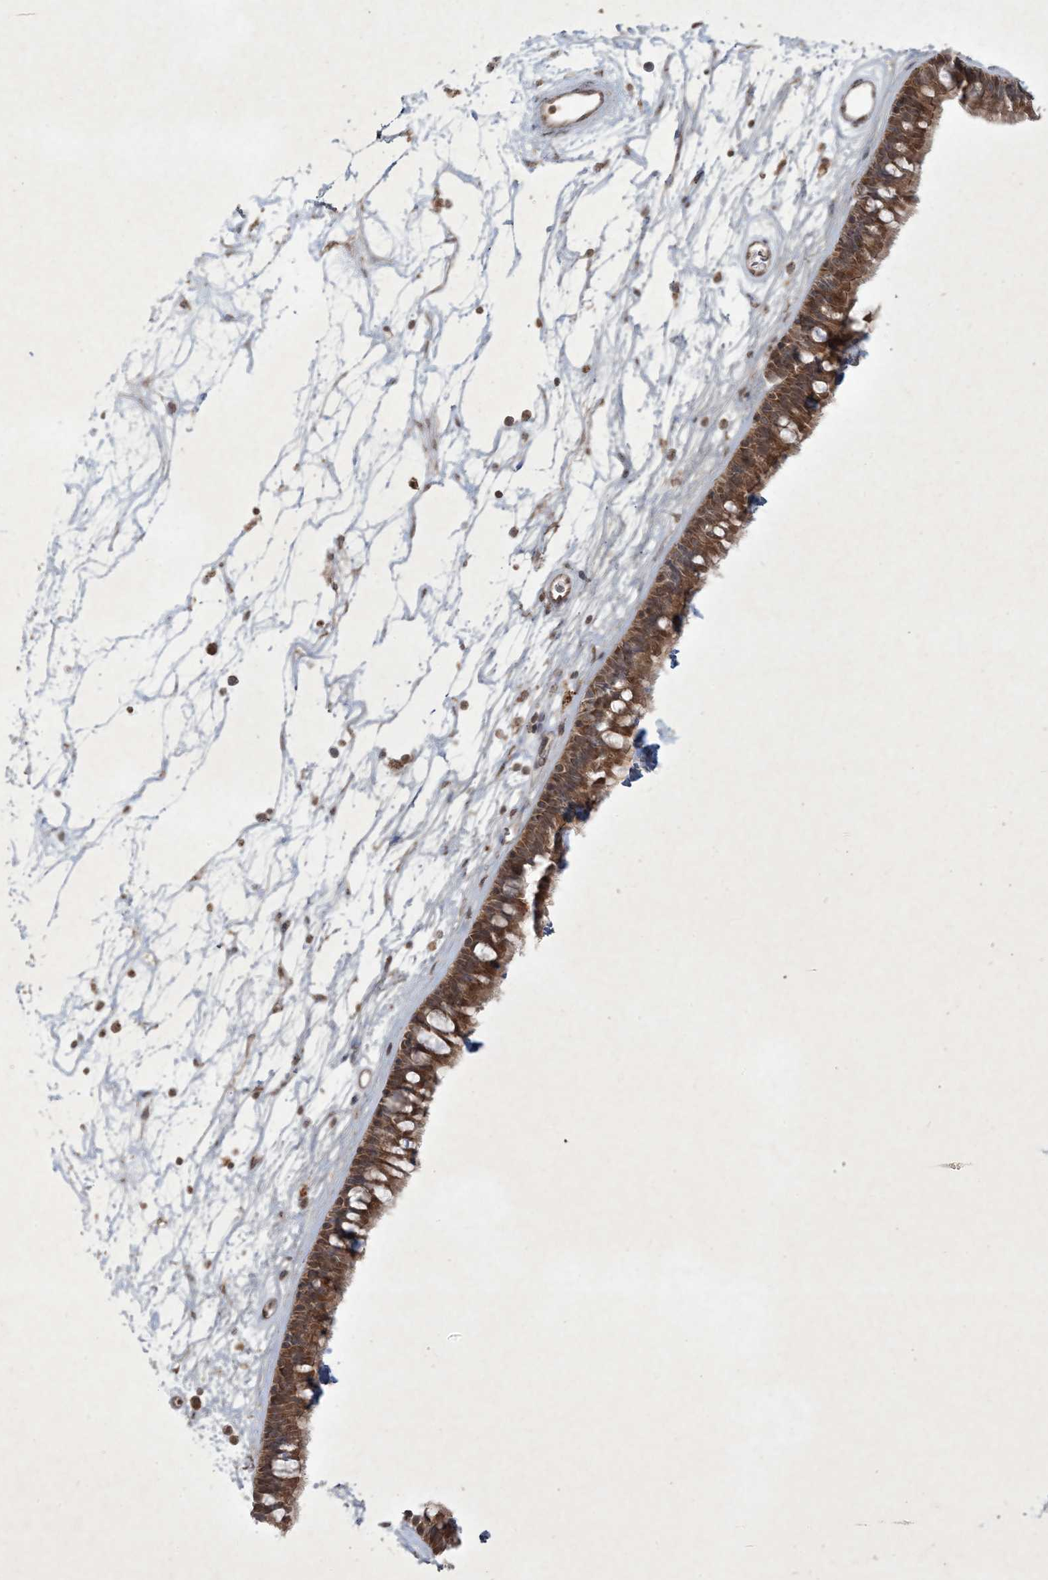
{"staining": {"intensity": "strong", "quantity": ">75%", "location": "cytoplasmic/membranous,nuclear"}, "tissue": "nasopharynx", "cell_type": "Respiratory epithelial cells", "image_type": "normal", "snomed": [{"axis": "morphology", "description": "Normal tissue, NOS"}, {"axis": "topography", "description": "Nasopharynx"}], "caption": "Protein staining of unremarkable nasopharynx reveals strong cytoplasmic/membranous,nuclear staining in approximately >75% of respiratory epithelial cells.", "gene": "NRBP2", "patient": {"sex": "male", "age": 64}}